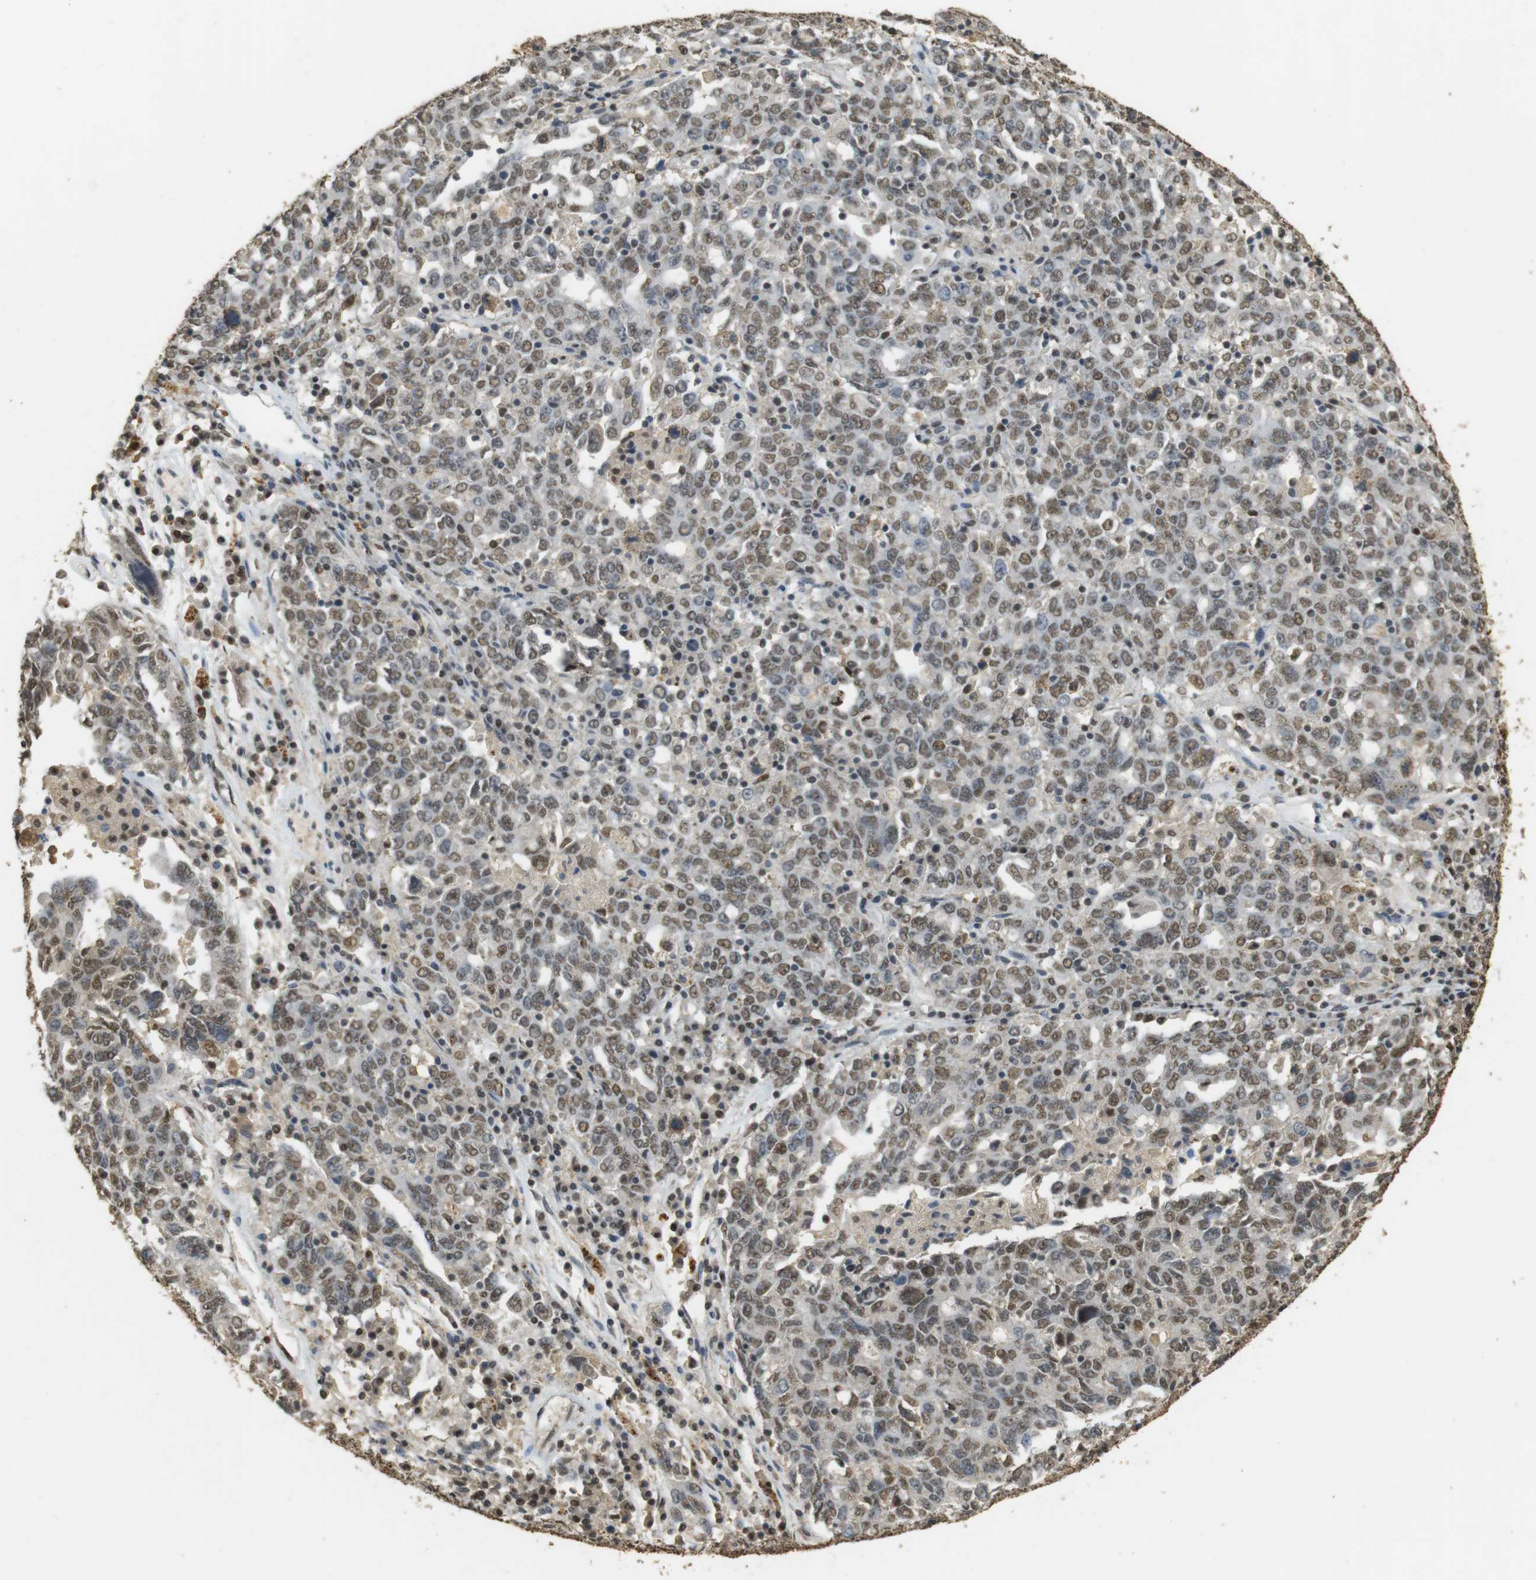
{"staining": {"intensity": "moderate", "quantity": ">75%", "location": "cytoplasmic/membranous,nuclear"}, "tissue": "ovarian cancer", "cell_type": "Tumor cells", "image_type": "cancer", "snomed": [{"axis": "morphology", "description": "Carcinoma, endometroid"}, {"axis": "topography", "description": "Ovary"}], "caption": "Immunohistochemical staining of human ovarian endometroid carcinoma reveals medium levels of moderate cytoplasmic/membranous and nuclear protein expression in approximately >75% of tumor cells. (Brightfield microscopy of DAB IHC at high magnification).", "gene": "GATA4", "patient": {"sex": "female", "age": 62}}